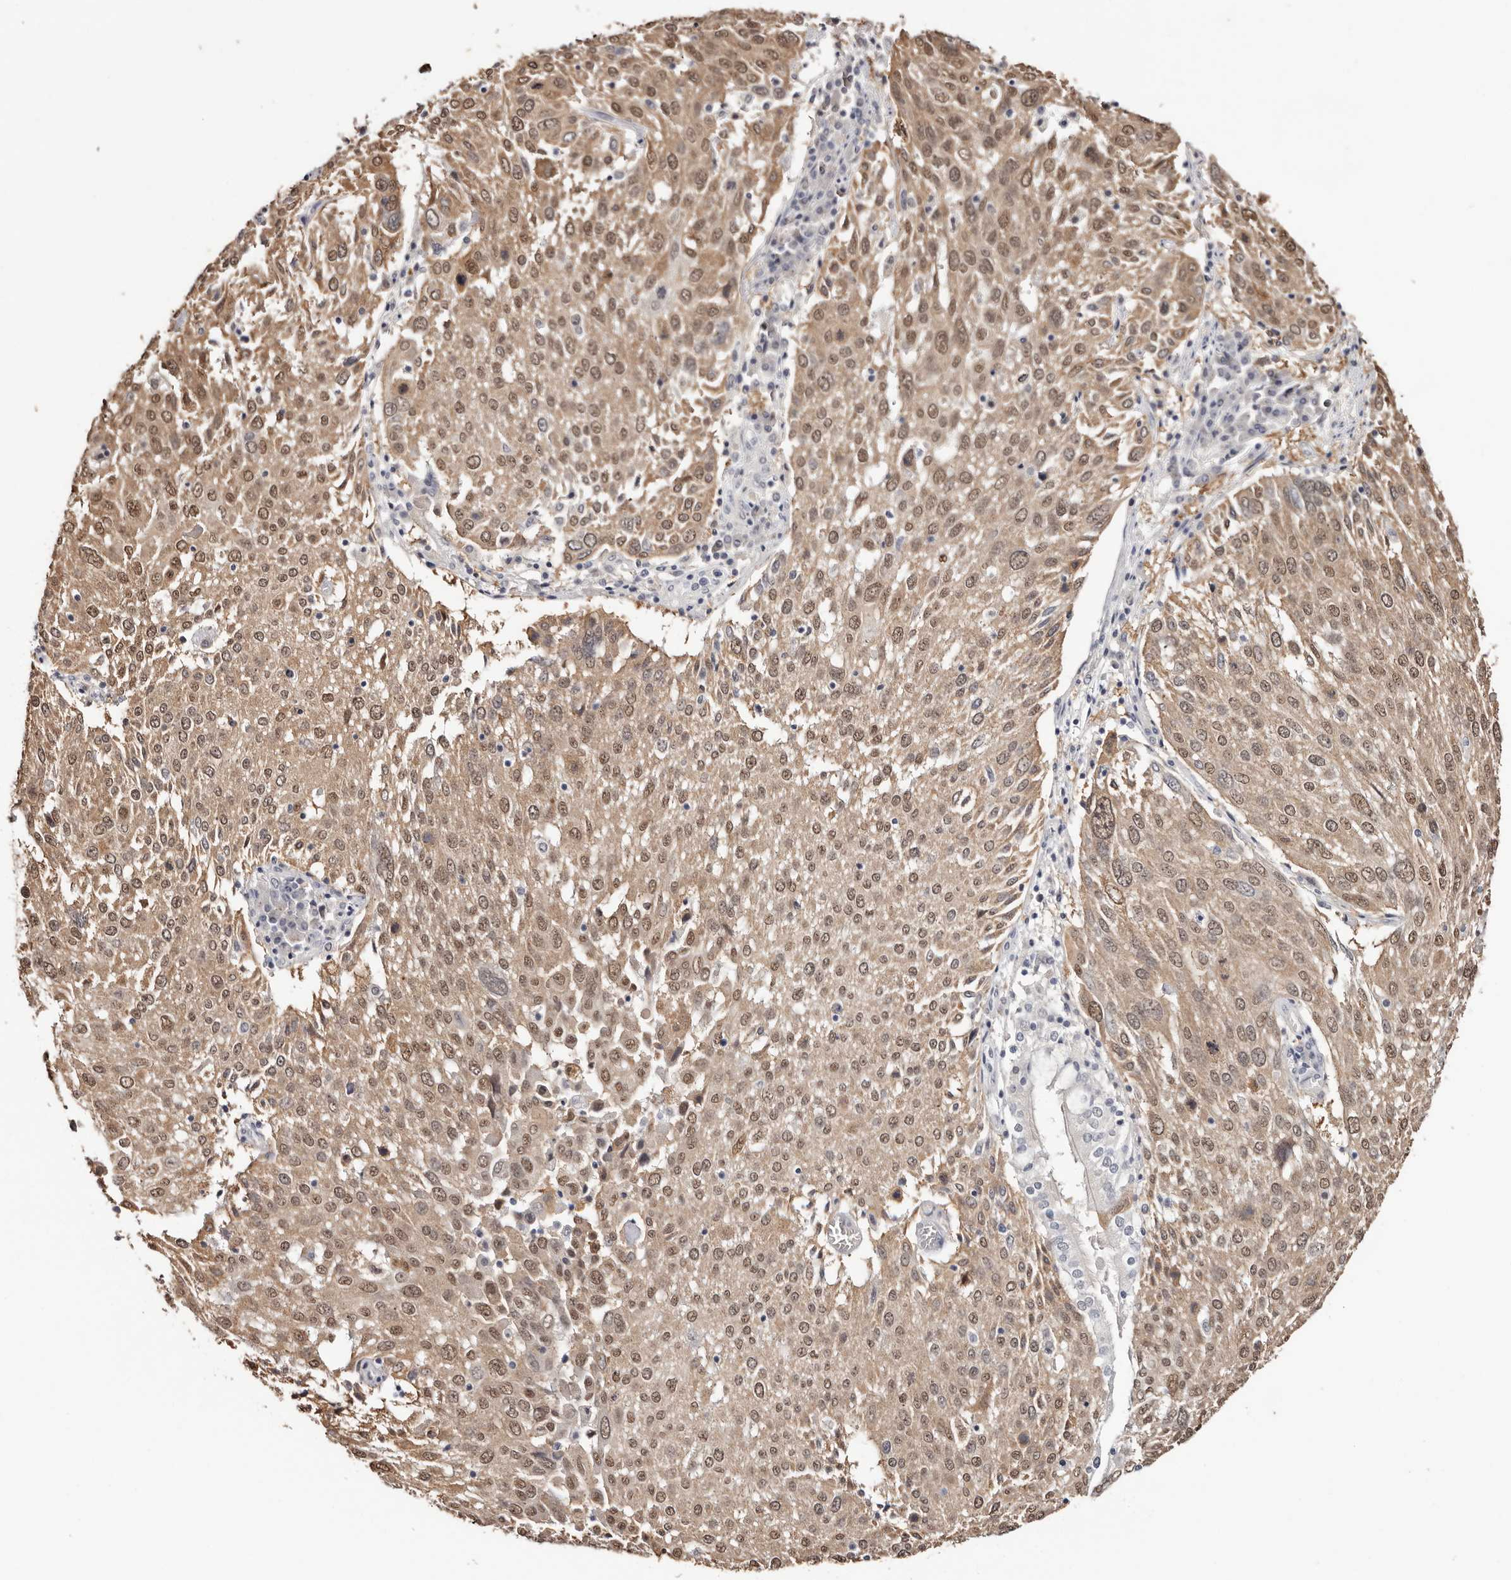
{"staining": {"intensity": "moderate", "quantity": ">75%", "location": "cytoplasmic/membranous,nuclear"}, "tissue": "lung cancer", "cell_type": "Tumor cells", "image_type": "cancer", "snomed": [{"axis": "morphology", "description": "Squamous cell carcinoma, NOS"}, {"axis": "topography", "description": "Lung"}], "caption": "Brown immunohistochemical staining in lung squamous cell carcinoma demonstrates moderate cytoplasmic/membranous and nuclear staining in about >75% of tumor cells. (Brightfield microscopy of DAB IHC at high magnification).", "gene": "TYW3", "patient": {"sex": "male", "age": 65}}